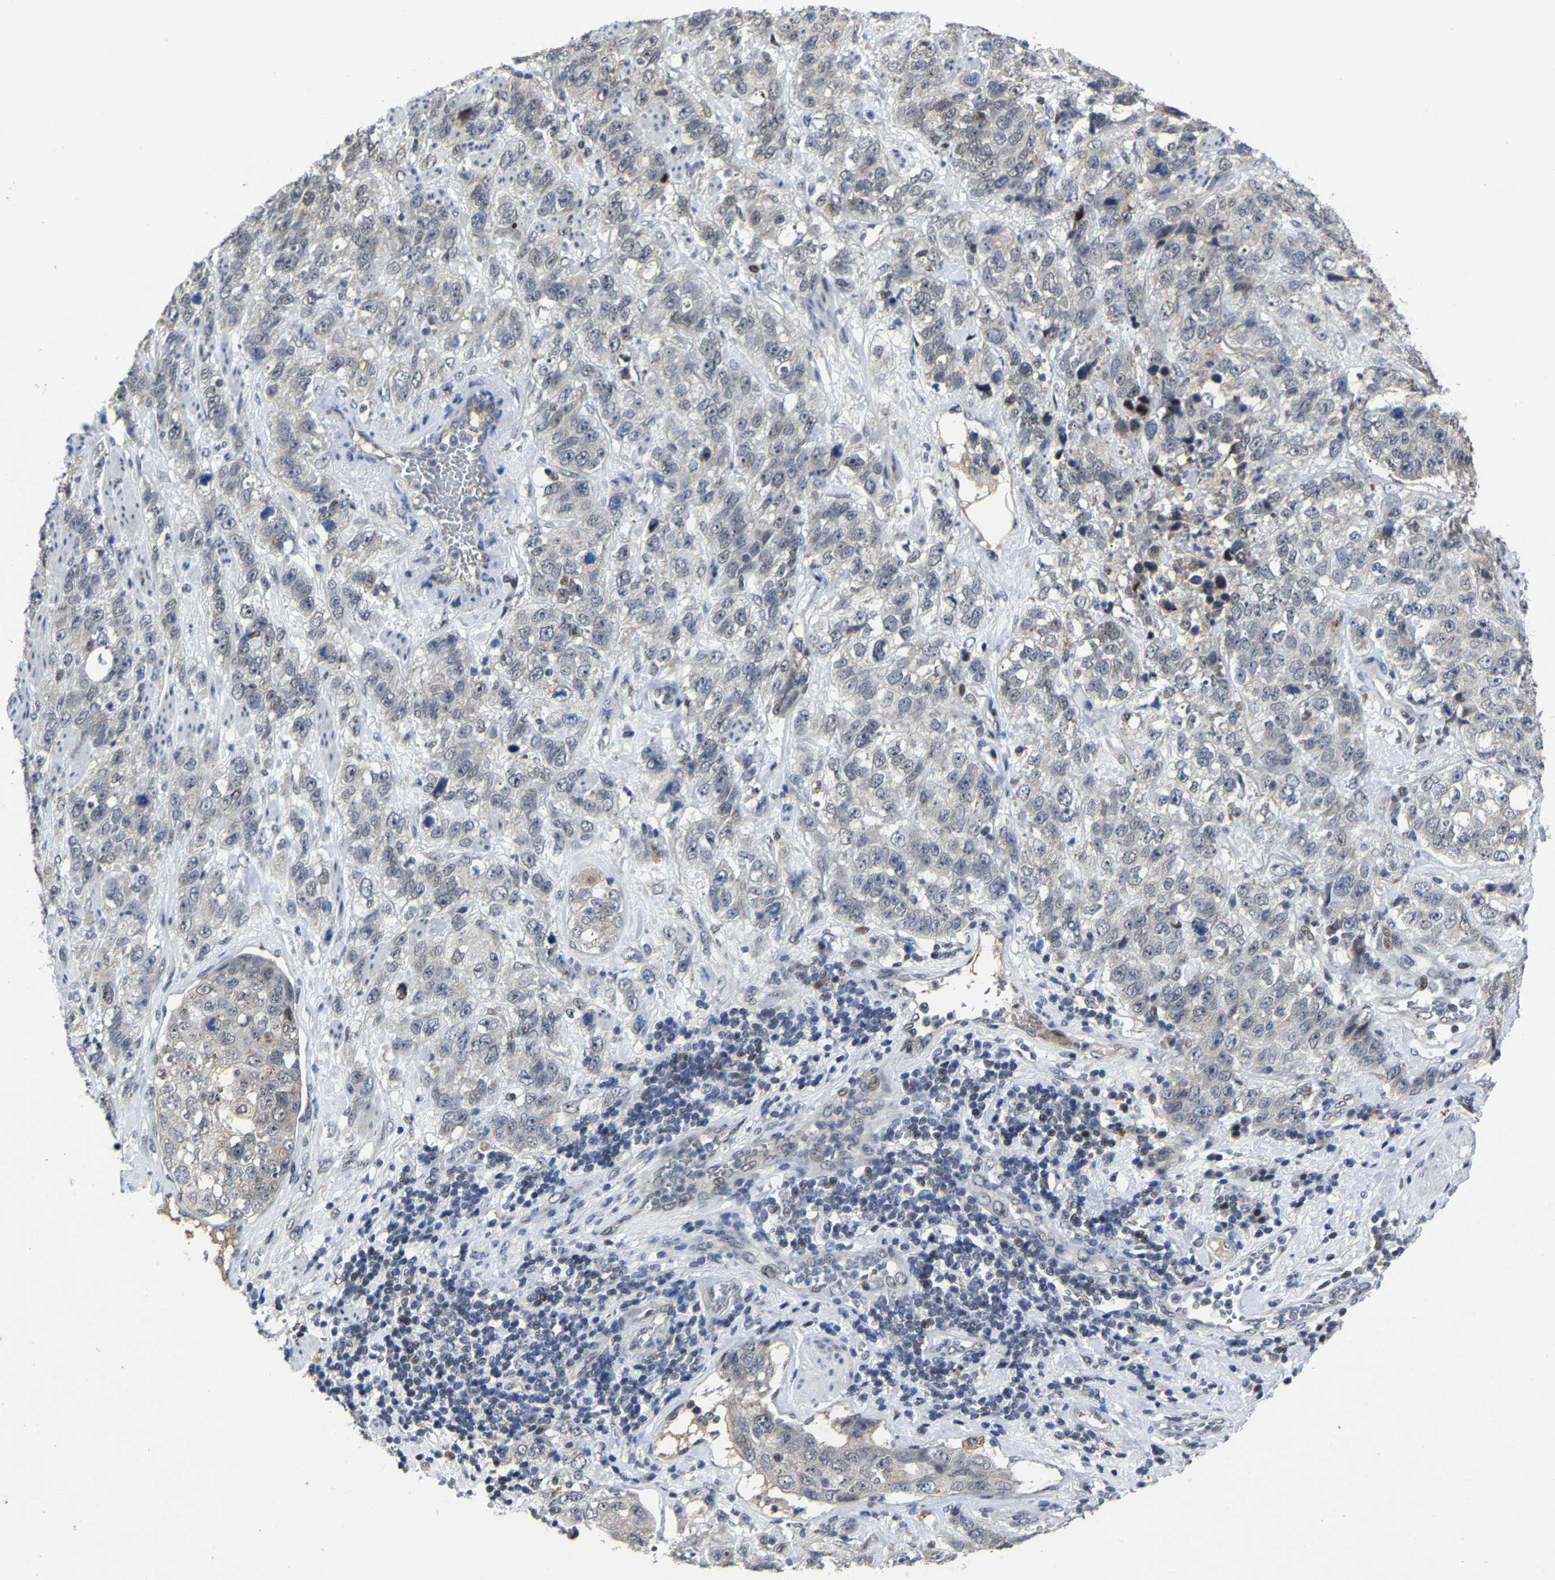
{"staining": {"intensity": "negative", "quantity": "none", "location": "none"}, "tissue": "stomach cancer", "cell_type": "Tumor cells", "image_type": "cancer", "snomed": [{"axis": "morphology", "description": "Adenocarcinoma, NOS"}, {"axis": "topography", "description": "Stomach"}], "caption": "Immunohistochemical staining of human stomach adenocarcinoma reveals no significant positivity in tumor cells.", "gene": "LSM8", "patient": {"sex": "male", "age": 48}}